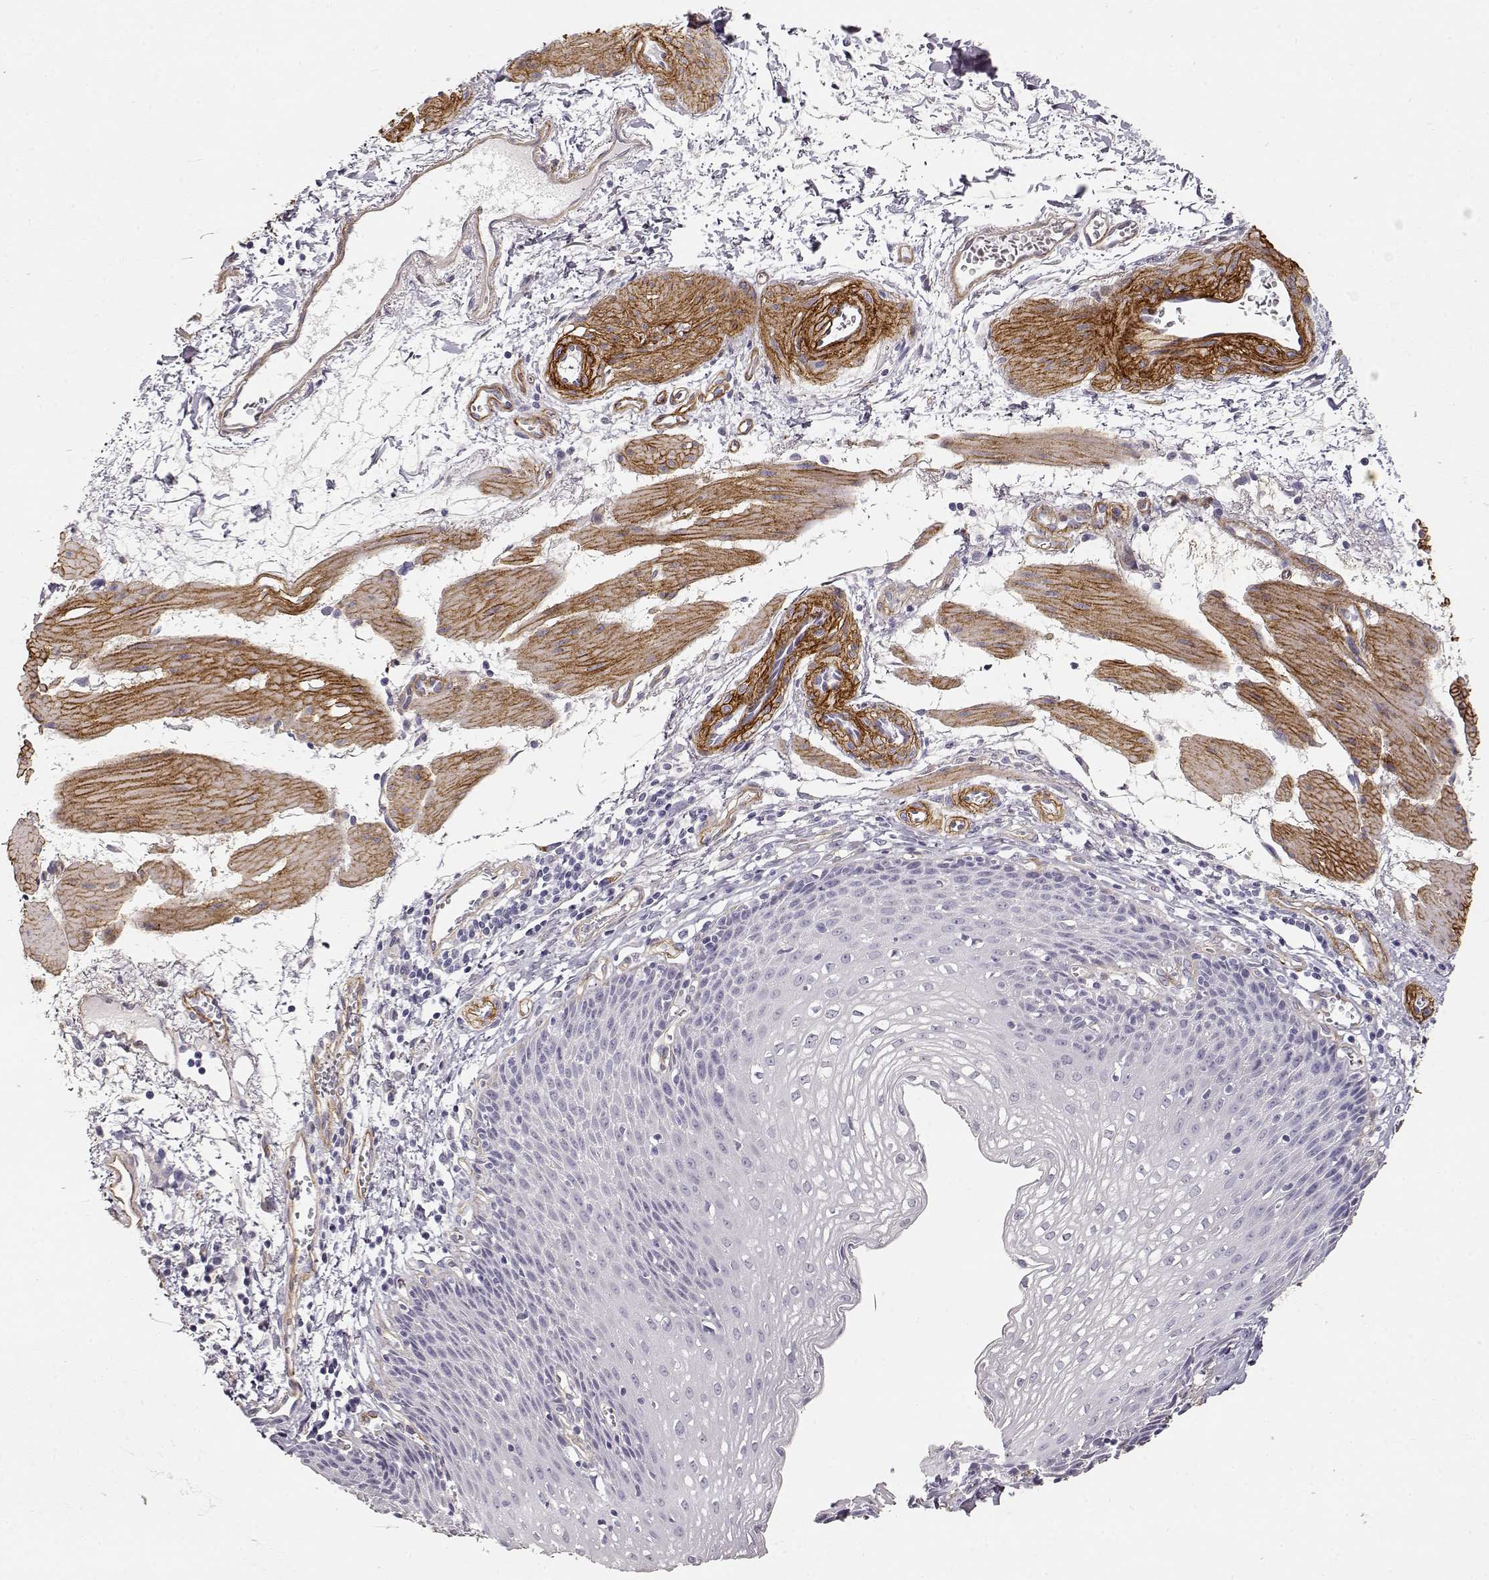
{"staining": {"intensity": "negative", "quantity": "none", "location": "none"}, "tissue": "esophagus", "cell_type": "Squamous epithelial cells", "image_type": "normal", "snomed": [{"axis": "morphology", "description": "Normal tissue, NOS"}, {"axis": "topography", "description": "Esophagus"}], "caption": "Immunohistochemistry image of benign esophagus: esophagus stained with DAB reveals no significant protein positivity in squamous epithelial cells.", "gene": "LAMC1", "patient": {"sex": "female", "age": 64}}